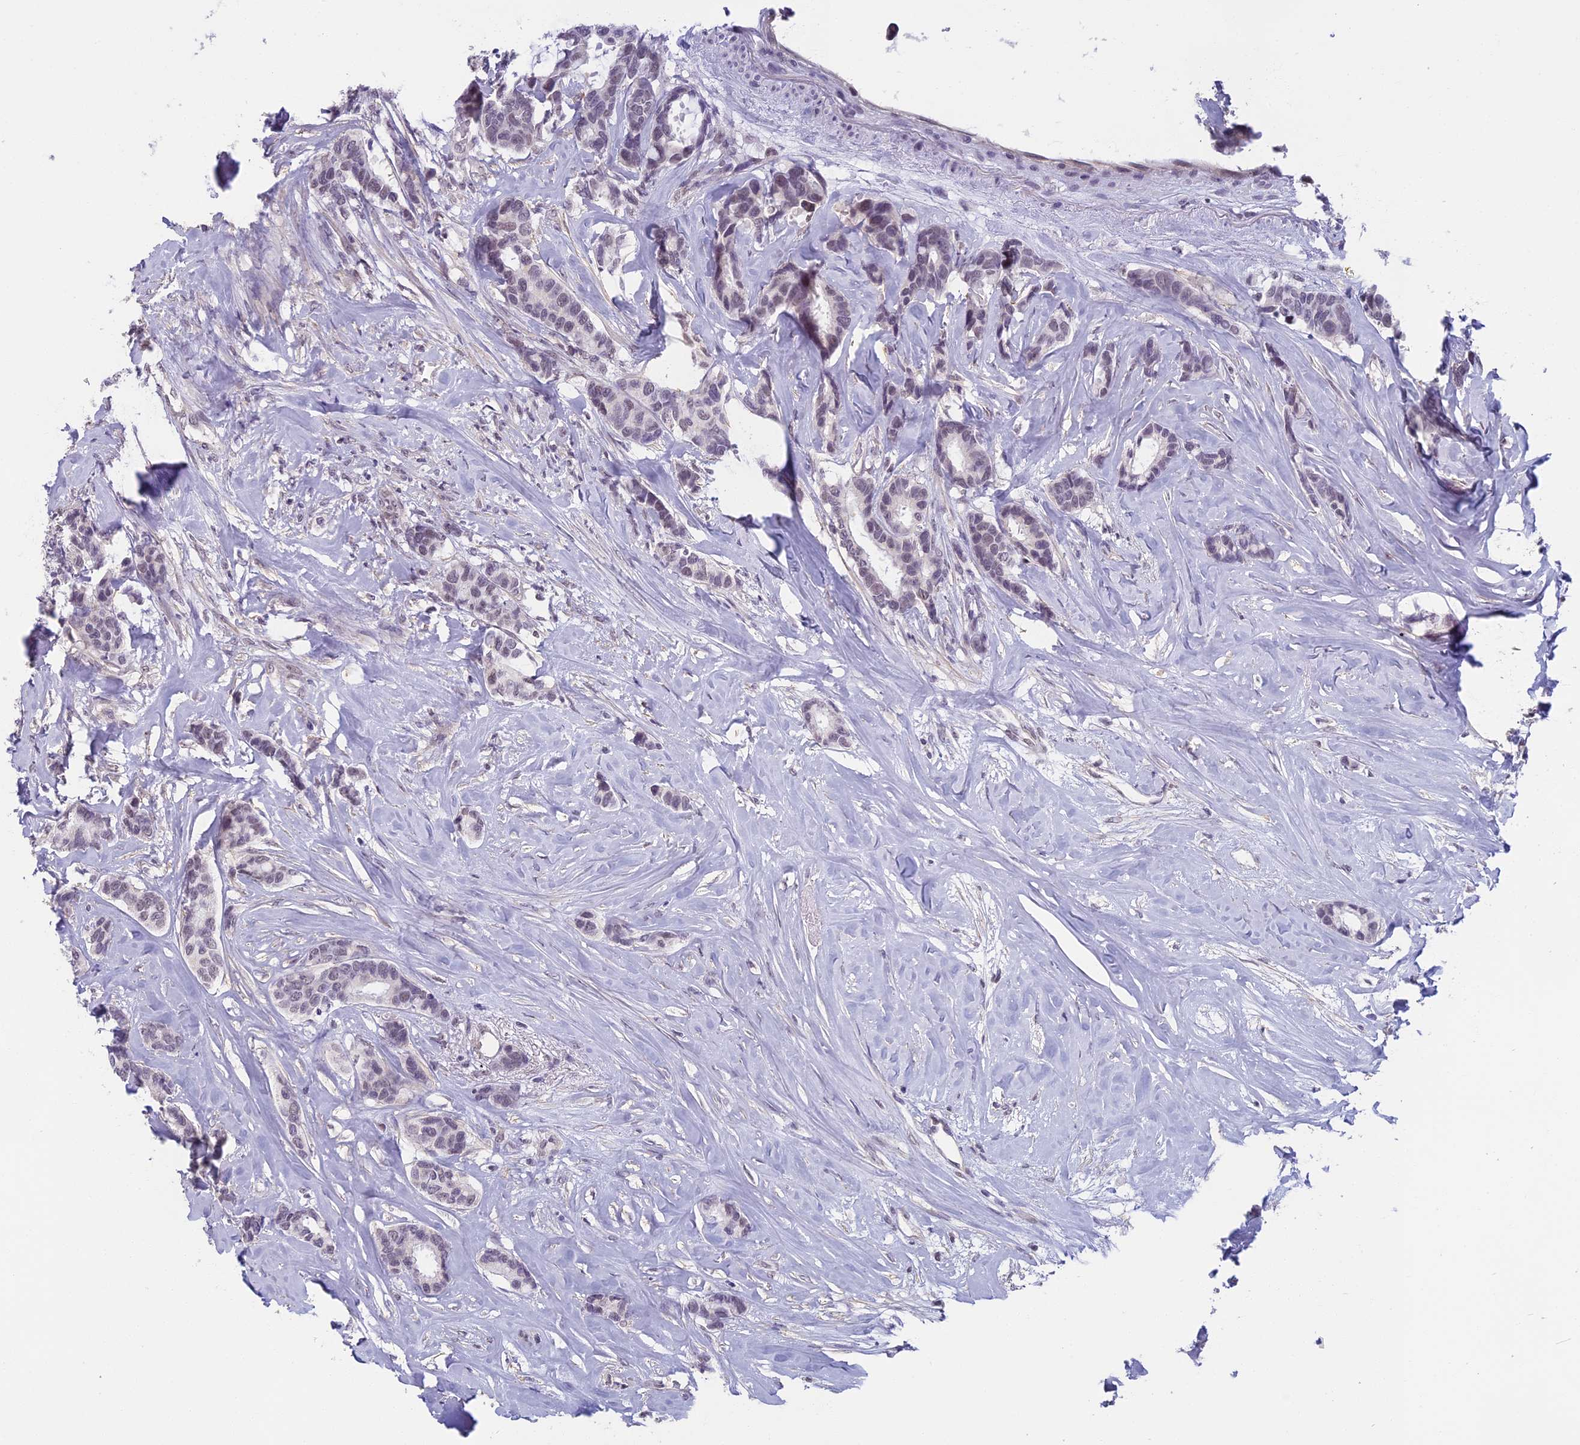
{"staining": {"intensity": "negative", "quantity": "none", "location": "none"}, "tissue": "breast cancer", "cell_type": "Tumor cells", "image_type": "cancer", "snomed": [{"axis": "morphology", "description": "Duct carcinoma"}, {"axis": "topography", "description": "Breast"}], "caption": "High power microscopy micrograph of an IHC image of infiltrating ductal carcinoma (breast), revealing no significant expression in tumor cells. (Brightfield microscopy of DAB immunohistochemistry at high magnification).", "gene": "MORF4L1", "patient": {"sex": "female", "age": 87}}